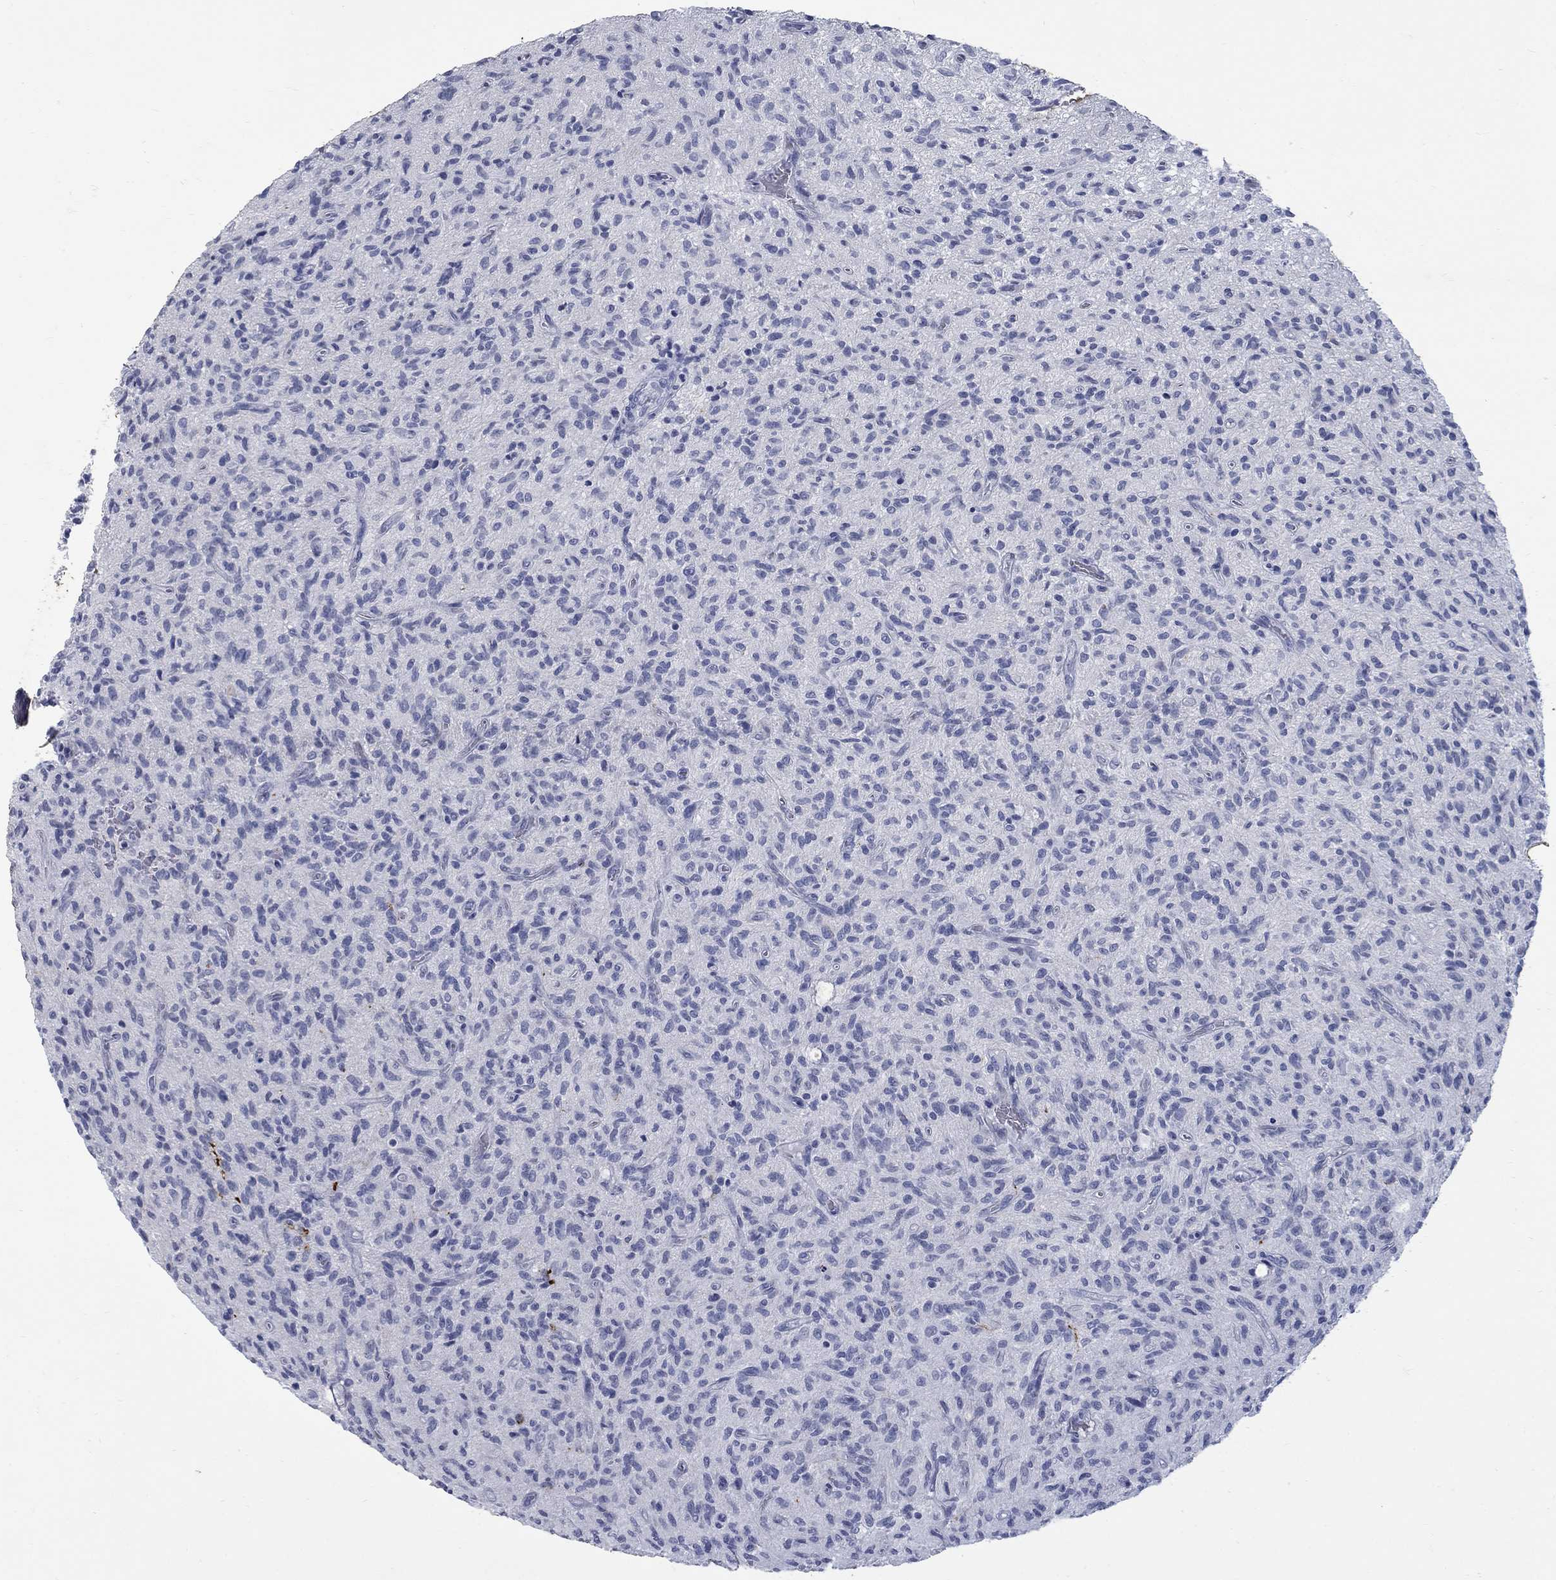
{"staining": {"intensity": "negative", "quantity": "none", "location": "none"}, "tissue": "glioma", "cell_type": "Tumor cells", "image_type": "cancer", "snomed": [{"axis": "morphology", "description": "Glioma, malignant, High grade"}, {"axis": "topography", "description": "Brain"}], "caption": "Human glioma stained for a protein using immunohistochemistry reveals no expression in tumor cells.", "gene": "RFTN2", "patient": {"sex": "male", "age": 64}}